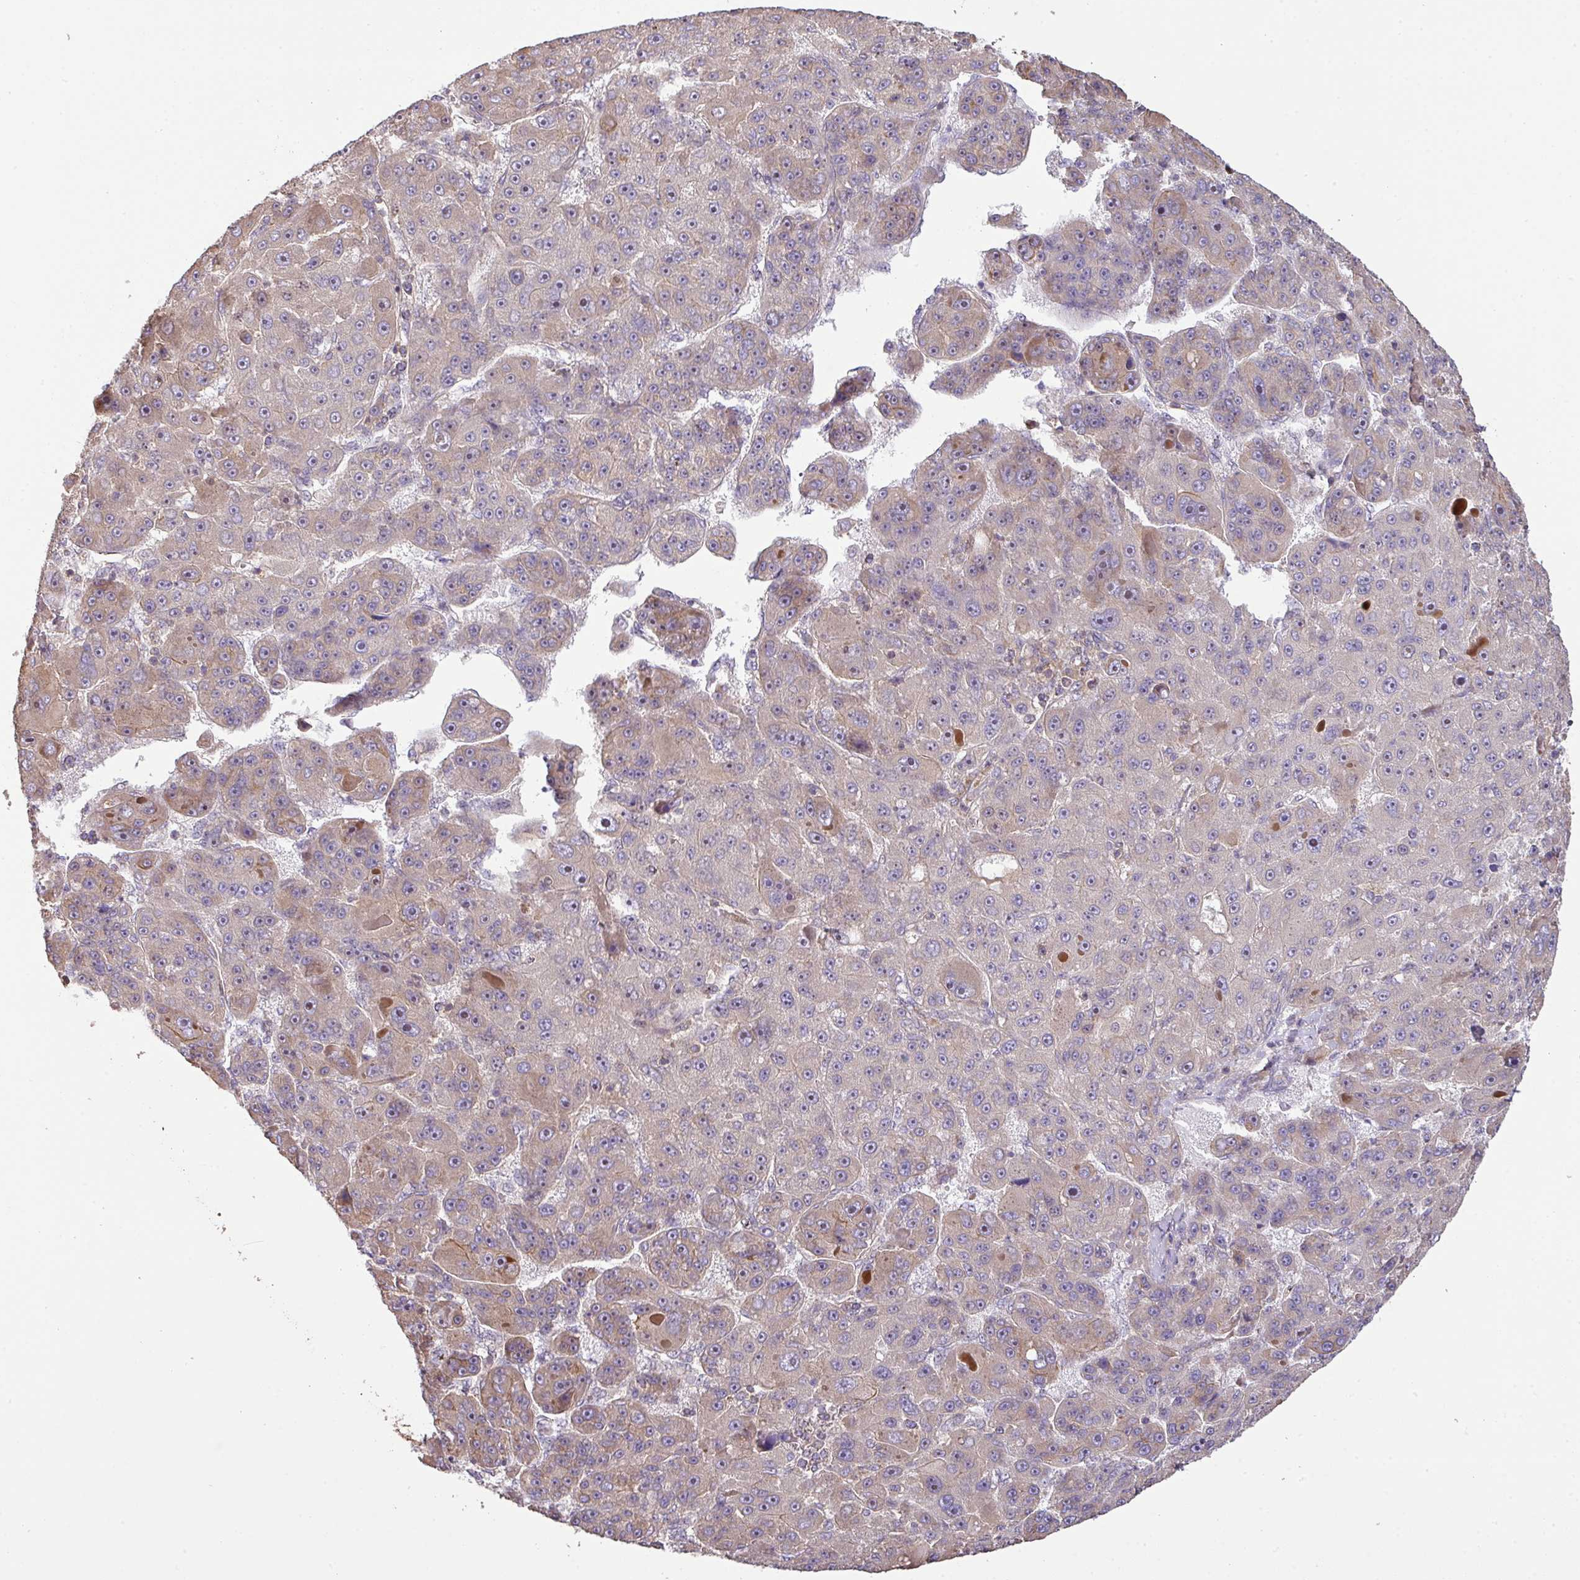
{"staining": {"intensity": "weak", "quantity": "25%-75%", "location": "cytoplasmic/membranous"}, "tissue": "liver cancer", "cell_type": "Tumor cells", "image_type": "cancer", "snomed": [{"axis": "morphology", "description": "Carcinoma, Hepatocellular, NOS"}, {"axis": "topography", "description": "Liver"}], "caption": "IHC photomicrograph of human liver cancer (hepatocellular carcinoma) stained for a protein (brown), which shows low levels of weak cytoplasmic/membranous expression in approximately 25%-75% of tumor cells.", "gene": "VENTX", "patient": {"sex": "male", "age": 76}}